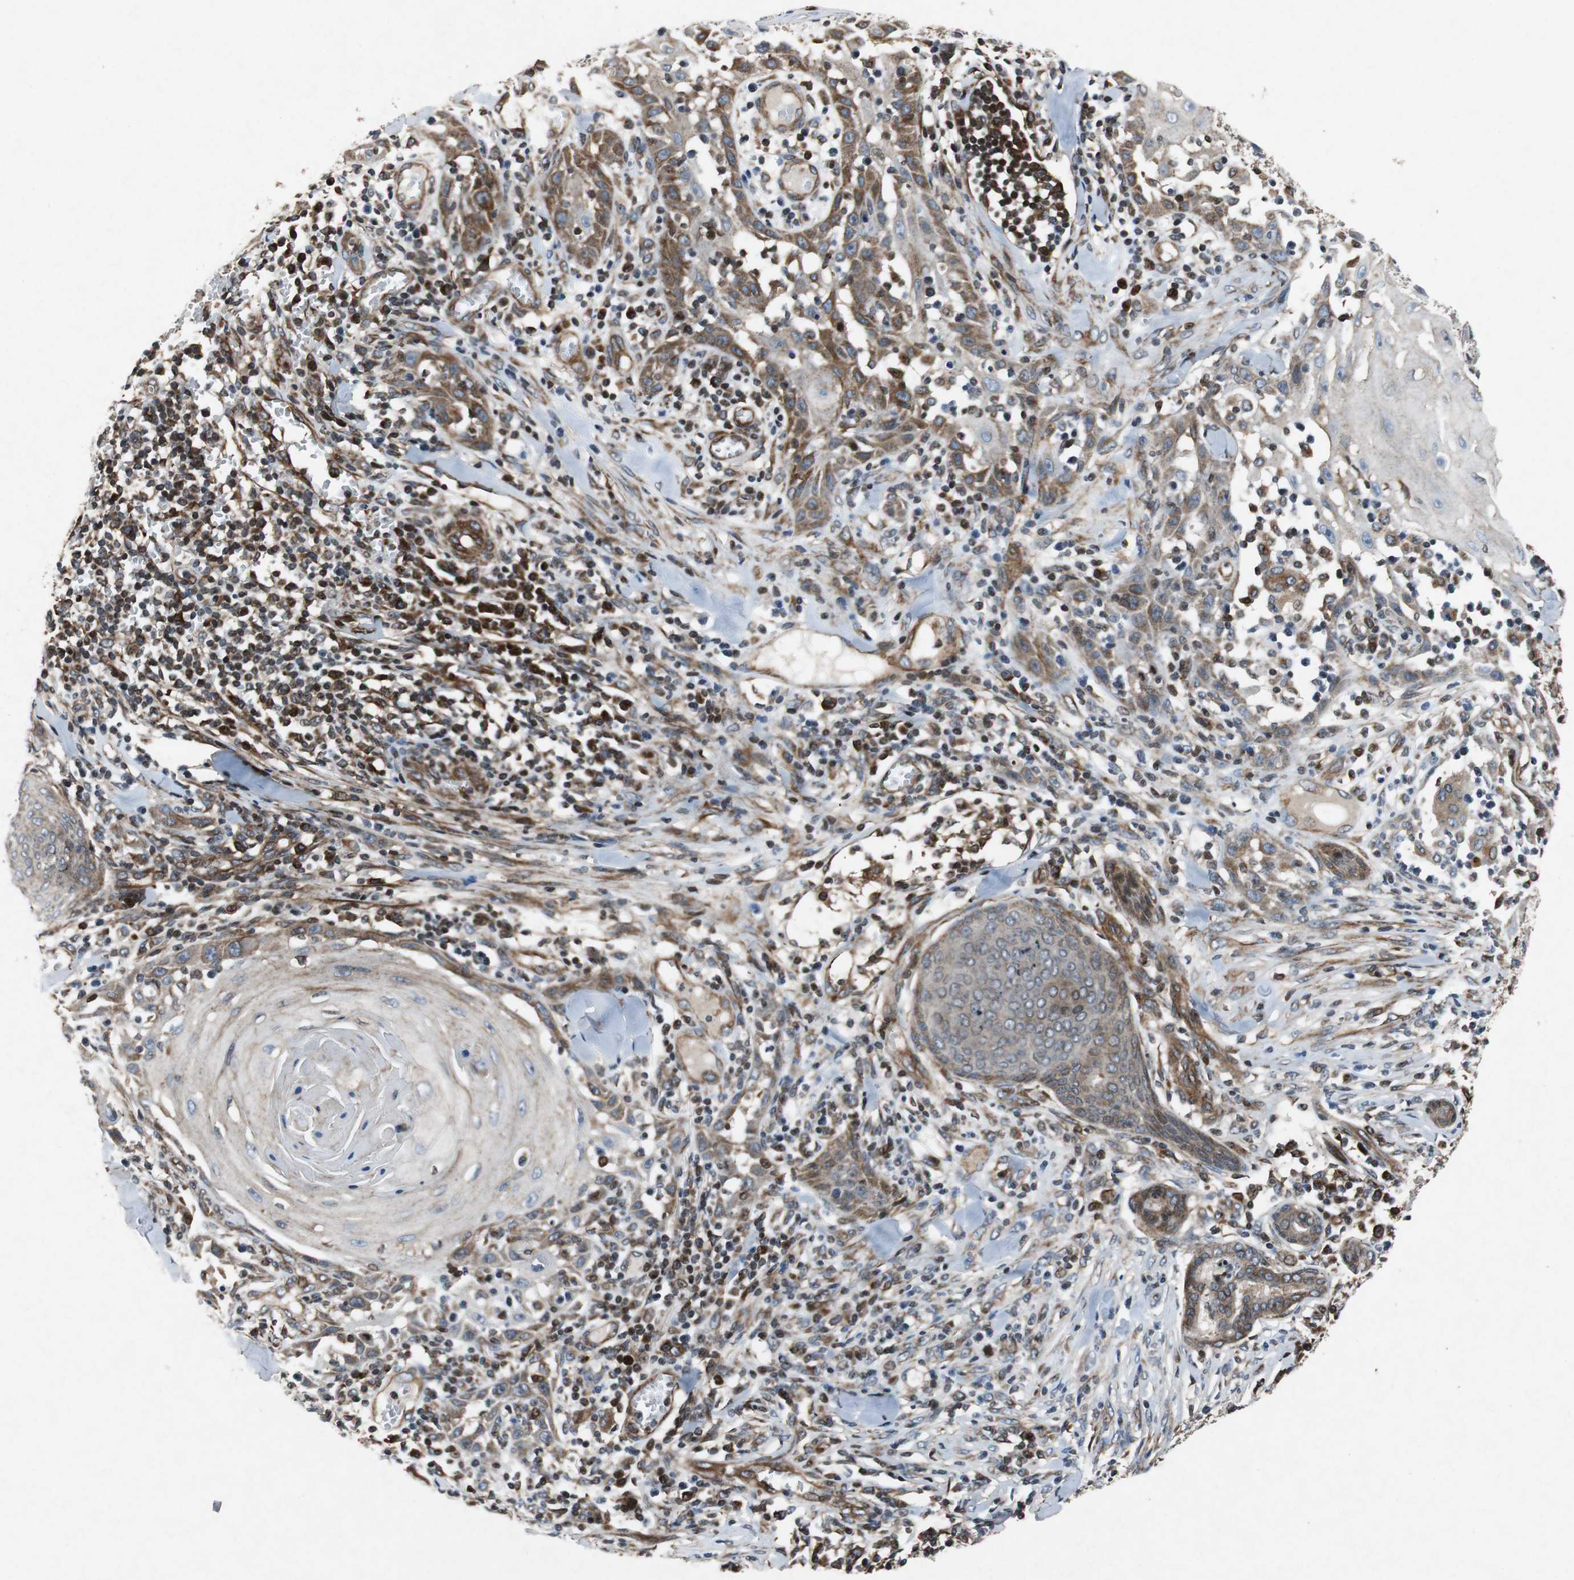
{"staining": {"intensity": "moderate", "quantity": "25%-75%", "location": "cytoplasmic/membranous"}, "tissue": "skin cancer", "cell_type": "Tumor cells", "image_type": "cancer", "snomed": [{"axis": "morphology", "description": "Squamous cell carcinoma, NOS"}, {"axis": "topography", "description": "Skin"}], "caption": "IHC of human squamous cell carcinoma (skin) exhibits medium levels of moderate cytoplasmic/membranous expression in about 25%-75% of tumor cells.", "gene": "TUBA4A", "patient": {"sex": "male", "age": 24}}